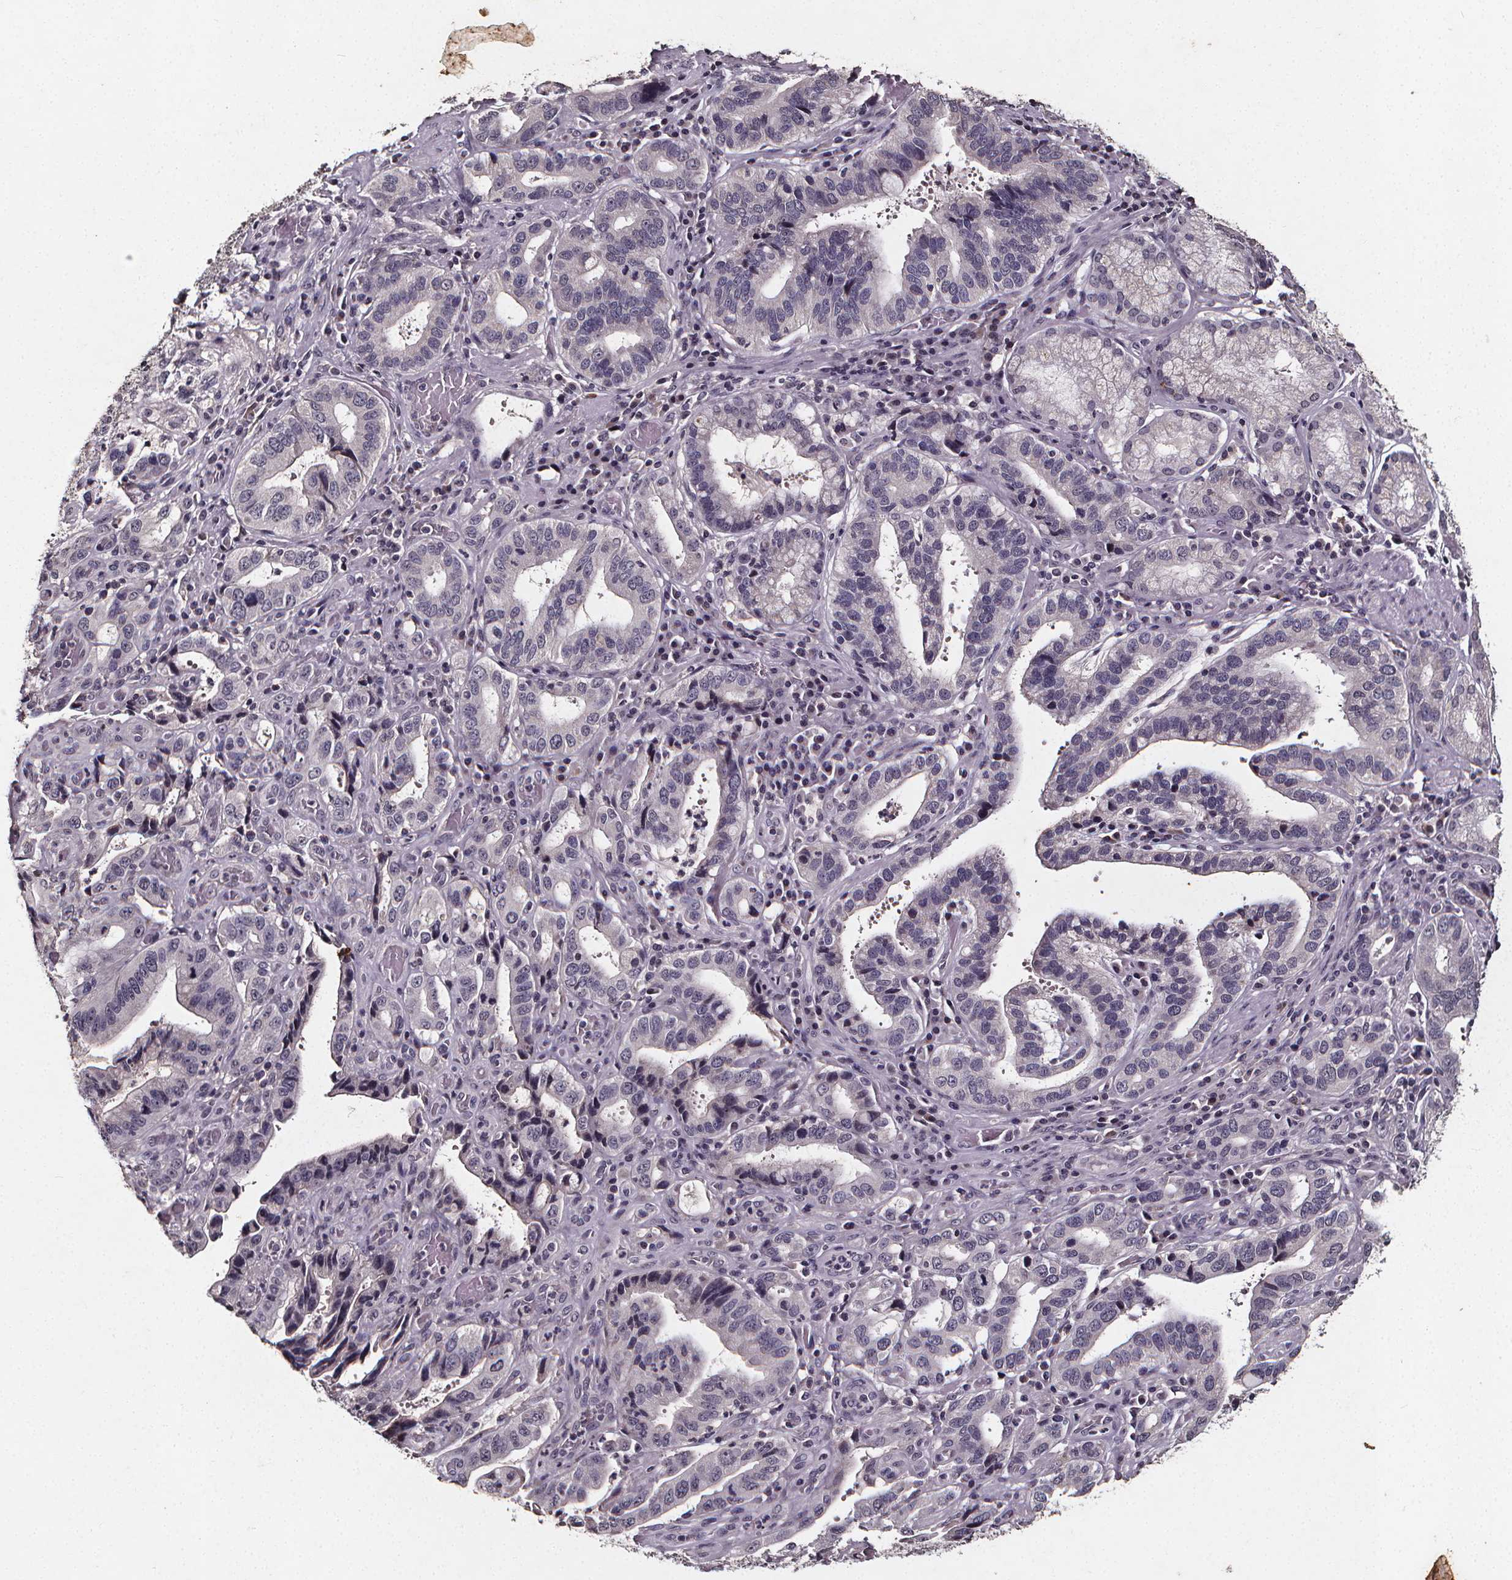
{"staining": {"intensity": "negative", "quantity": "none", "location": "none"}, "tissue": "stomach cancer", "cell_type": "Tumor cells", "image_type": "cancer", "snomed": [{"axis": "morphology", "description": "Adenocarcinoma, NOS"}, {"axis": "topography", "description": "Stomach, lower"}], "caption": "High magnification brightfield microscopy of stomach adenocarcinoma stained with DAB (brown) and counterstained with hematoxylin (blue): tumor cells show no significant staining. (Immunohistochemistry (ihc), brightfield microscopy, high magnification).", "gene": "SPAG8", "patient": {"sex": "female", "age": 76}}